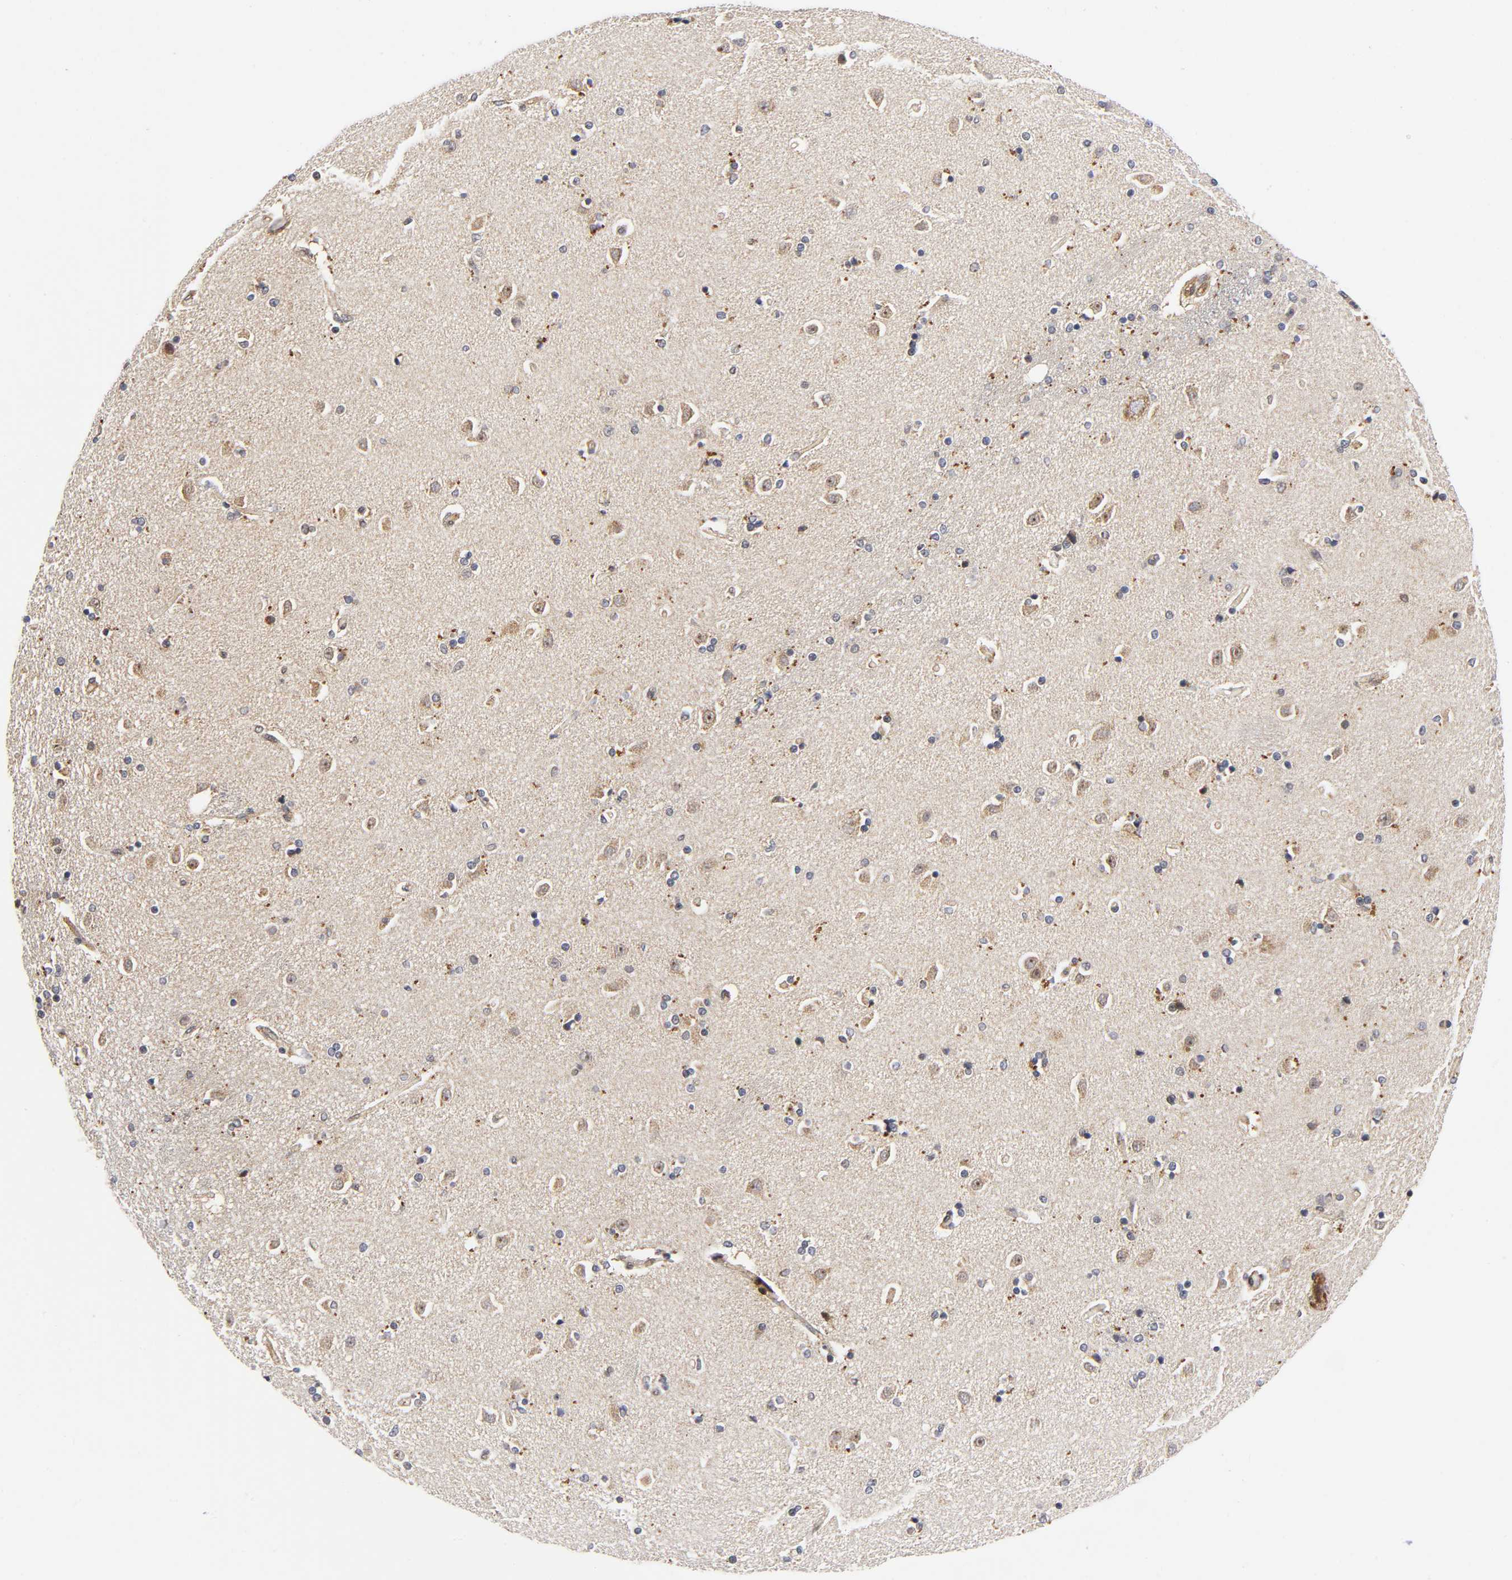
{"staining": {"intensity": "moderate", "quantity": "<25%", "location": "cytoplasmic/membranous"}, "tissue": "caudate", "cell_type": "Glial cells", "image_type": "normal", "snomed": [{"axis": "morphology", "description": "Normal tissue, NOS"}, {"axis": "topography", "description": "Lateral ventricle wall"}], "caption": "IHC image of benign human caudate stained for a protein (brown), which reveals low levels of moderate cytoplasmic/membranous positivity in approximately <25% of glial cells.", "gene": "EIF5", "patient": {"sex": "female", "age": 54}}